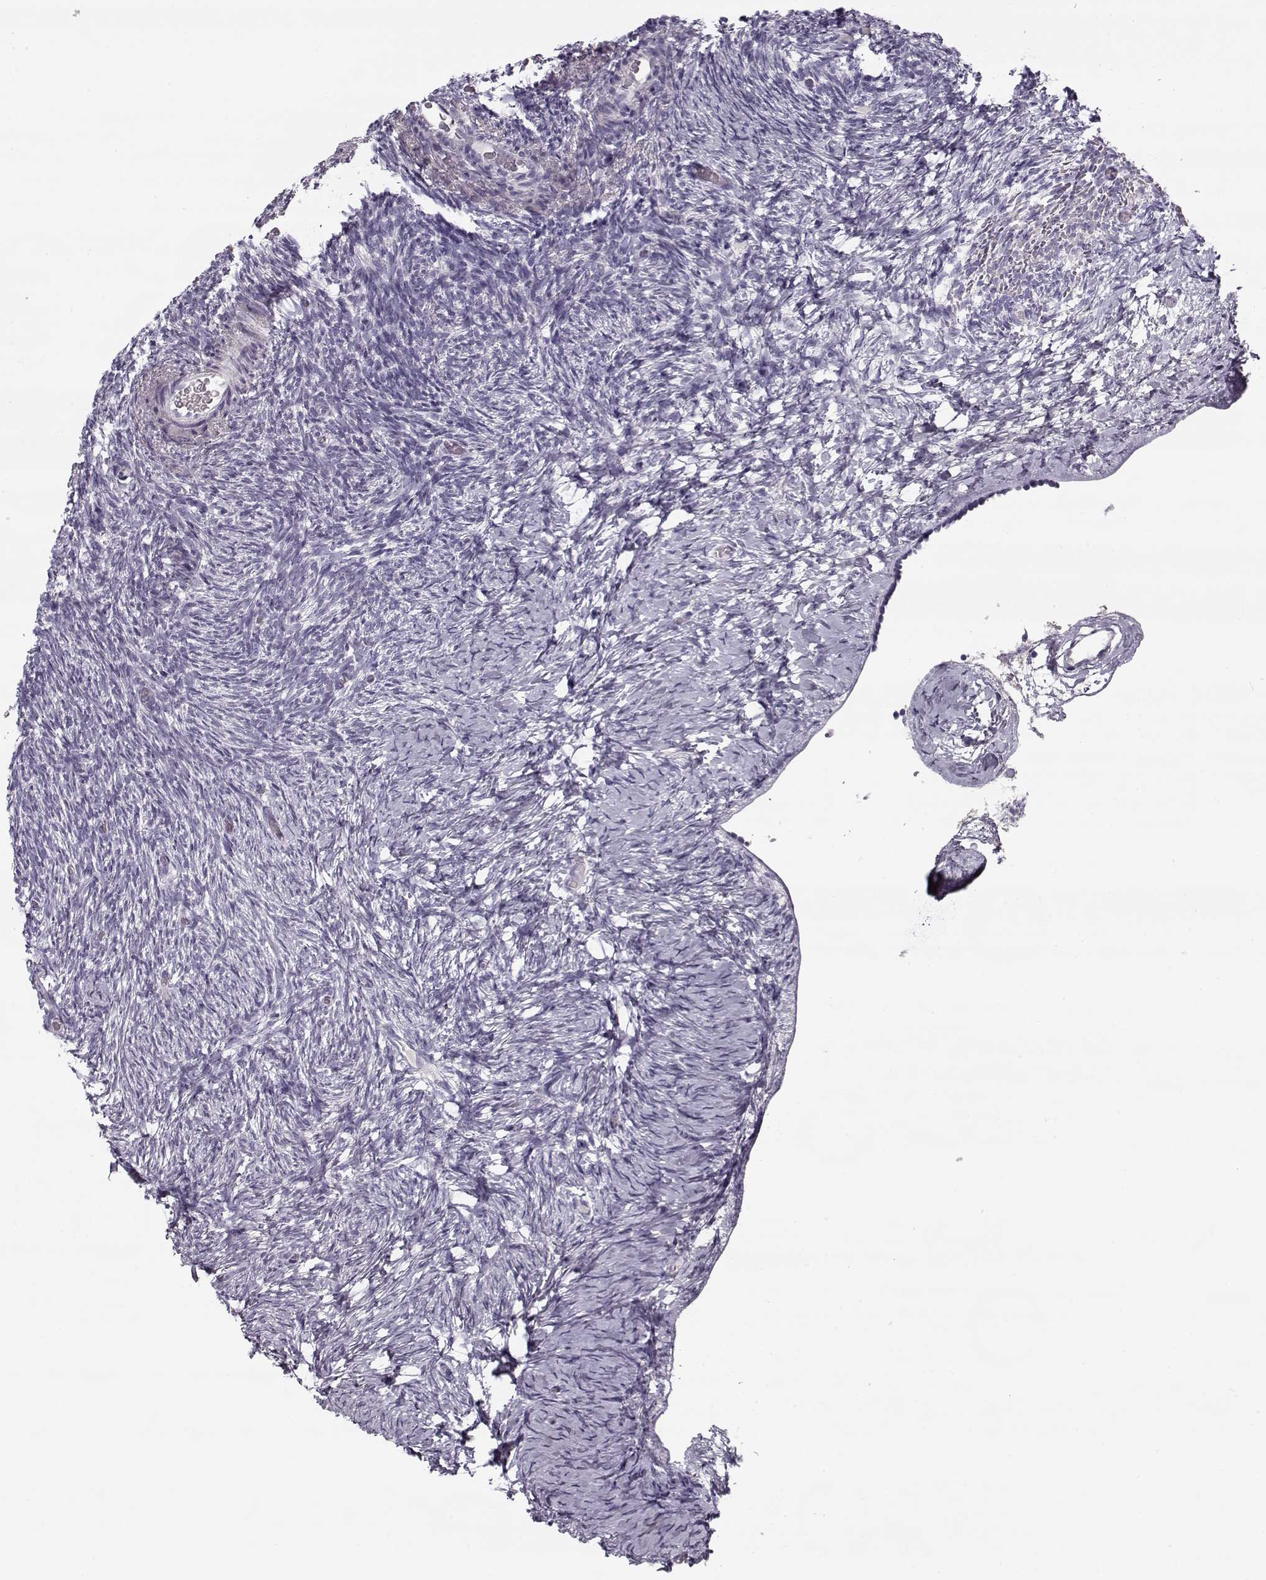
{"staining": {"intensity": "negative", "quantity": "none", "location": "none"}, "tissue": "ovary", "cell_type": "Ovarian stroma cells", "image_type": "normal", "snomed": [{"axis": "morphology", "description": "Normal tissue, NOS"}, {"axis": "topography", "description": "Ovary"}], "caption": "An immunohistochemistry (IHC) micrograph of unremarkable ovary is shown. There is no staining in ovarian stroma cells of ovary. The staining is performed using DAB brown chromogen with nuclei counter-stained in using hematoxylin.", "gene": "PNMT", "patient": {"sex": "female", "age": 39}}